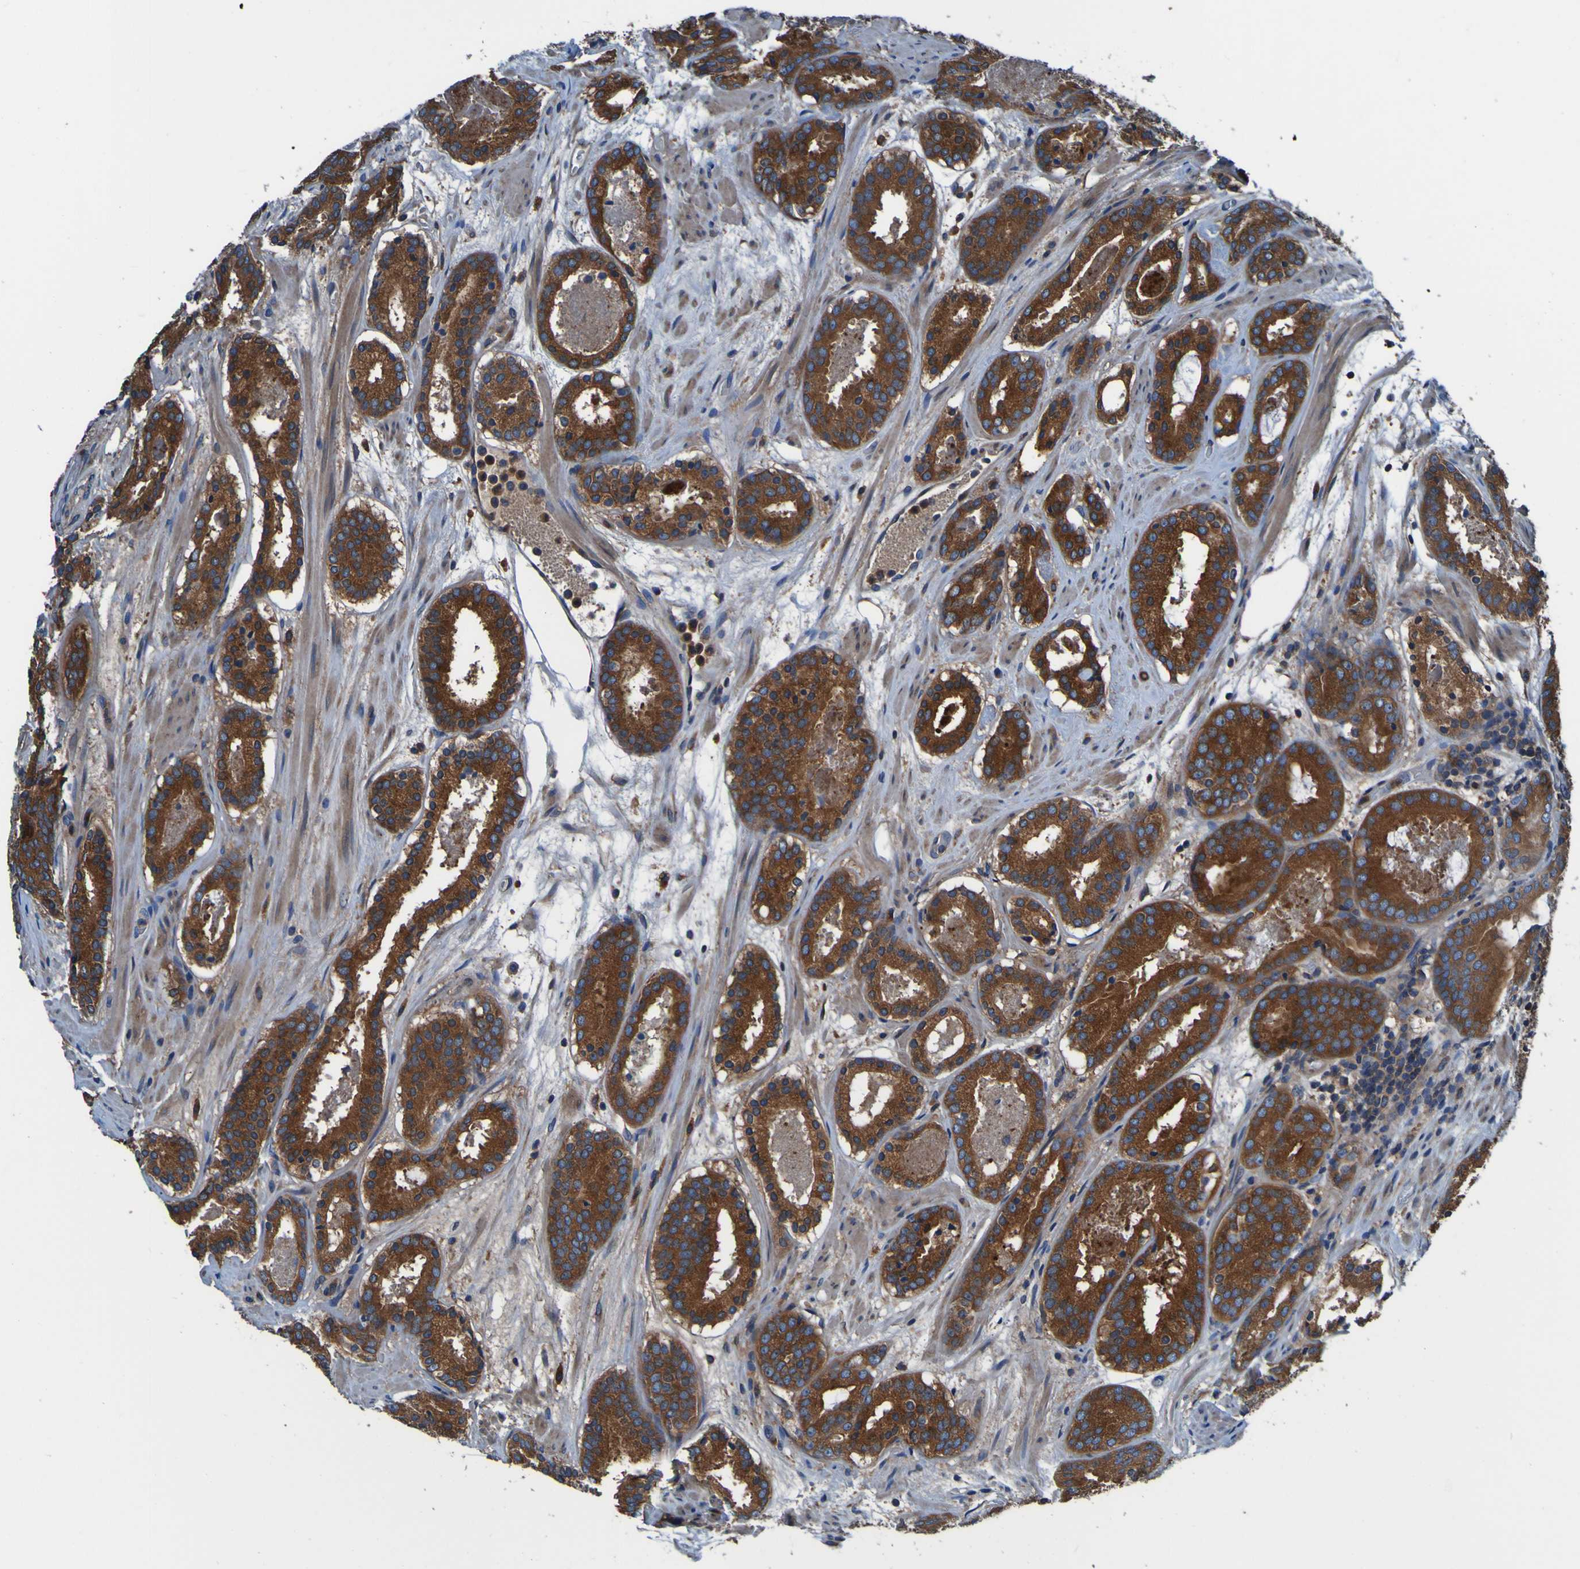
{"staining": {"intensity": "strong", "quantity": ">75%", "location": "cytoplasmic/membranous"}, "tissue": "prostate cancer", "cell_type": "Tumor cells", "image_type": "cancer", "snomed": [{"axis": "morphology", "description": "Adenocarcinoma, Low grade"}, {"axis": "topography", "description": "Prostate"}], "caption": "This is a histology image of immunohistochemistry (IHC) staining of prostate cancer, which shows strong expression in the cytoplasmic/membranous of tumor cells.", "gene": "RAB5B", "patient": {"sex": "male", "age": 69}}